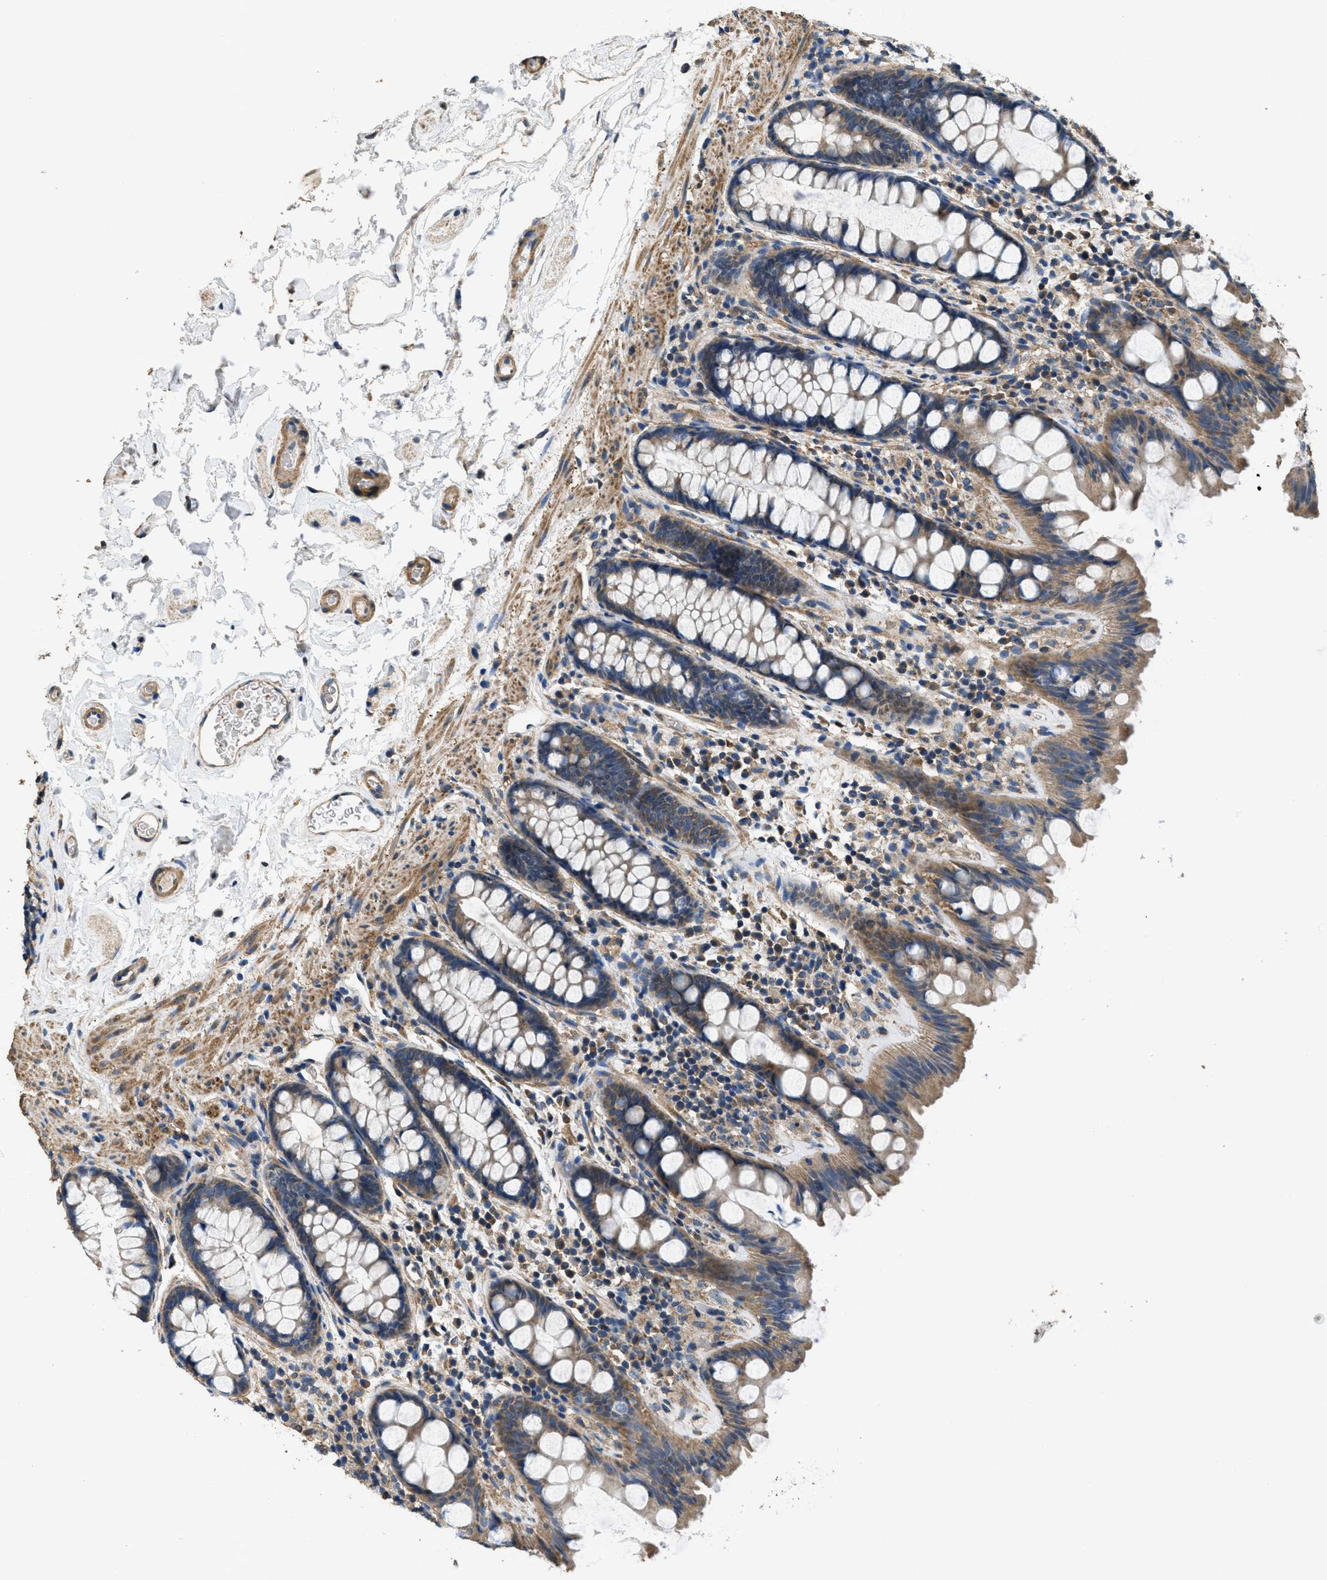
{"staining": {"intensity": "moderate", "quantity": ">75%", "location": "cytoplasmic/membranous"}, "tissue": "colon", "cell_type": "Endothelial cells", "image_type": "normal", "snomed": [{"axis": "morphology", "description": "Normal tissue, NOS"}, {"axis": "topography", "description": "Colon"}], "caption": "Protein analysis of benign colon demonstrates moderate cytoplasmic/membranous expression in approximately >75% of endothelial cells.", "gene": "THBS2", "patient": {"sex": "female", "age": 80}}